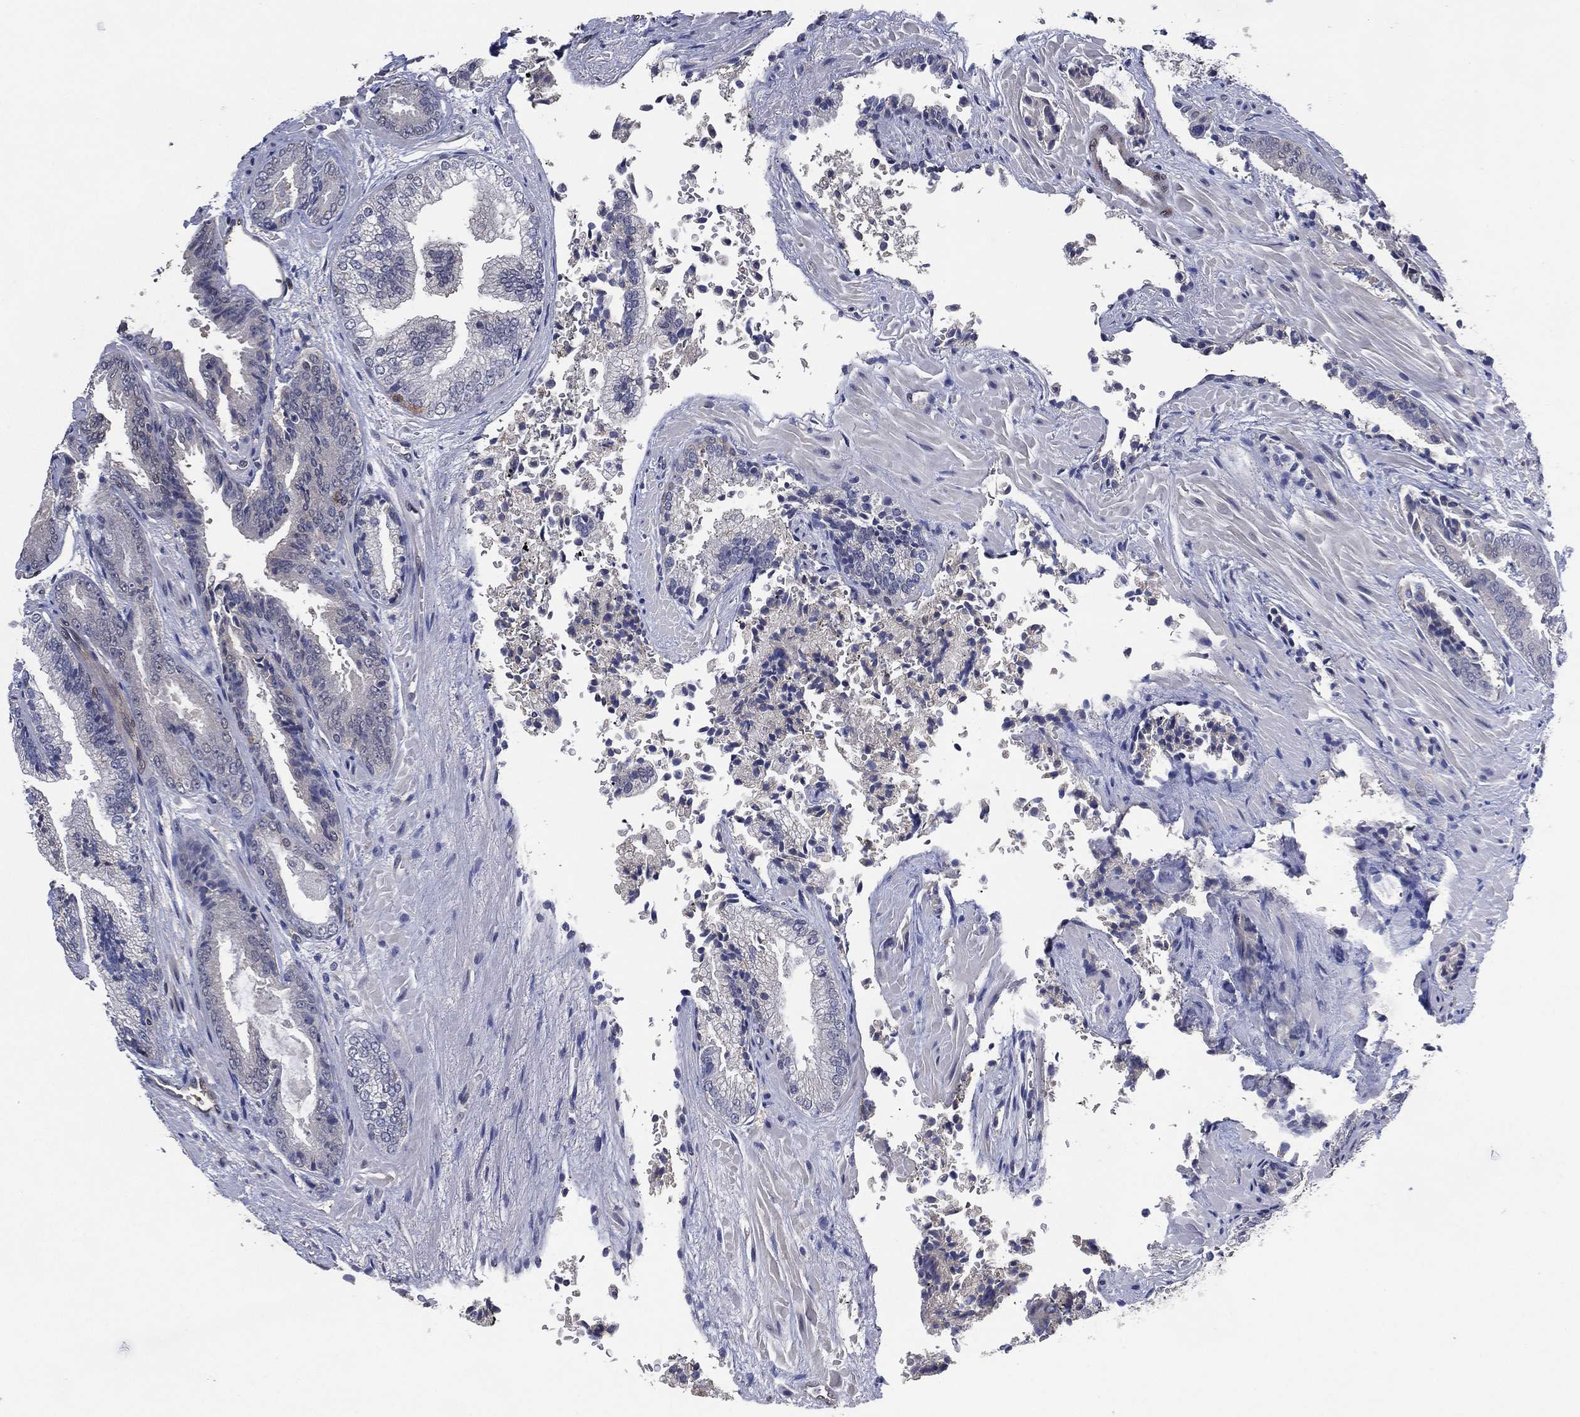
{"staining": {"intensity": "negative", "quantity": "none", "location": "none"}, "tissue": "prostate cancer", "cell_type": "Tumor cells", "image_type": "cancer", "snomed": [{"axis": "morphology", "description": "Adenocarcinoma, Low grade"}, {"axis": "topography", "description": "Prostate"}], "caption": "Tumor cells show no significant expression in prostate cancer.", "gene": "AK1", "patient": {"sex": "male", "age": 68}}